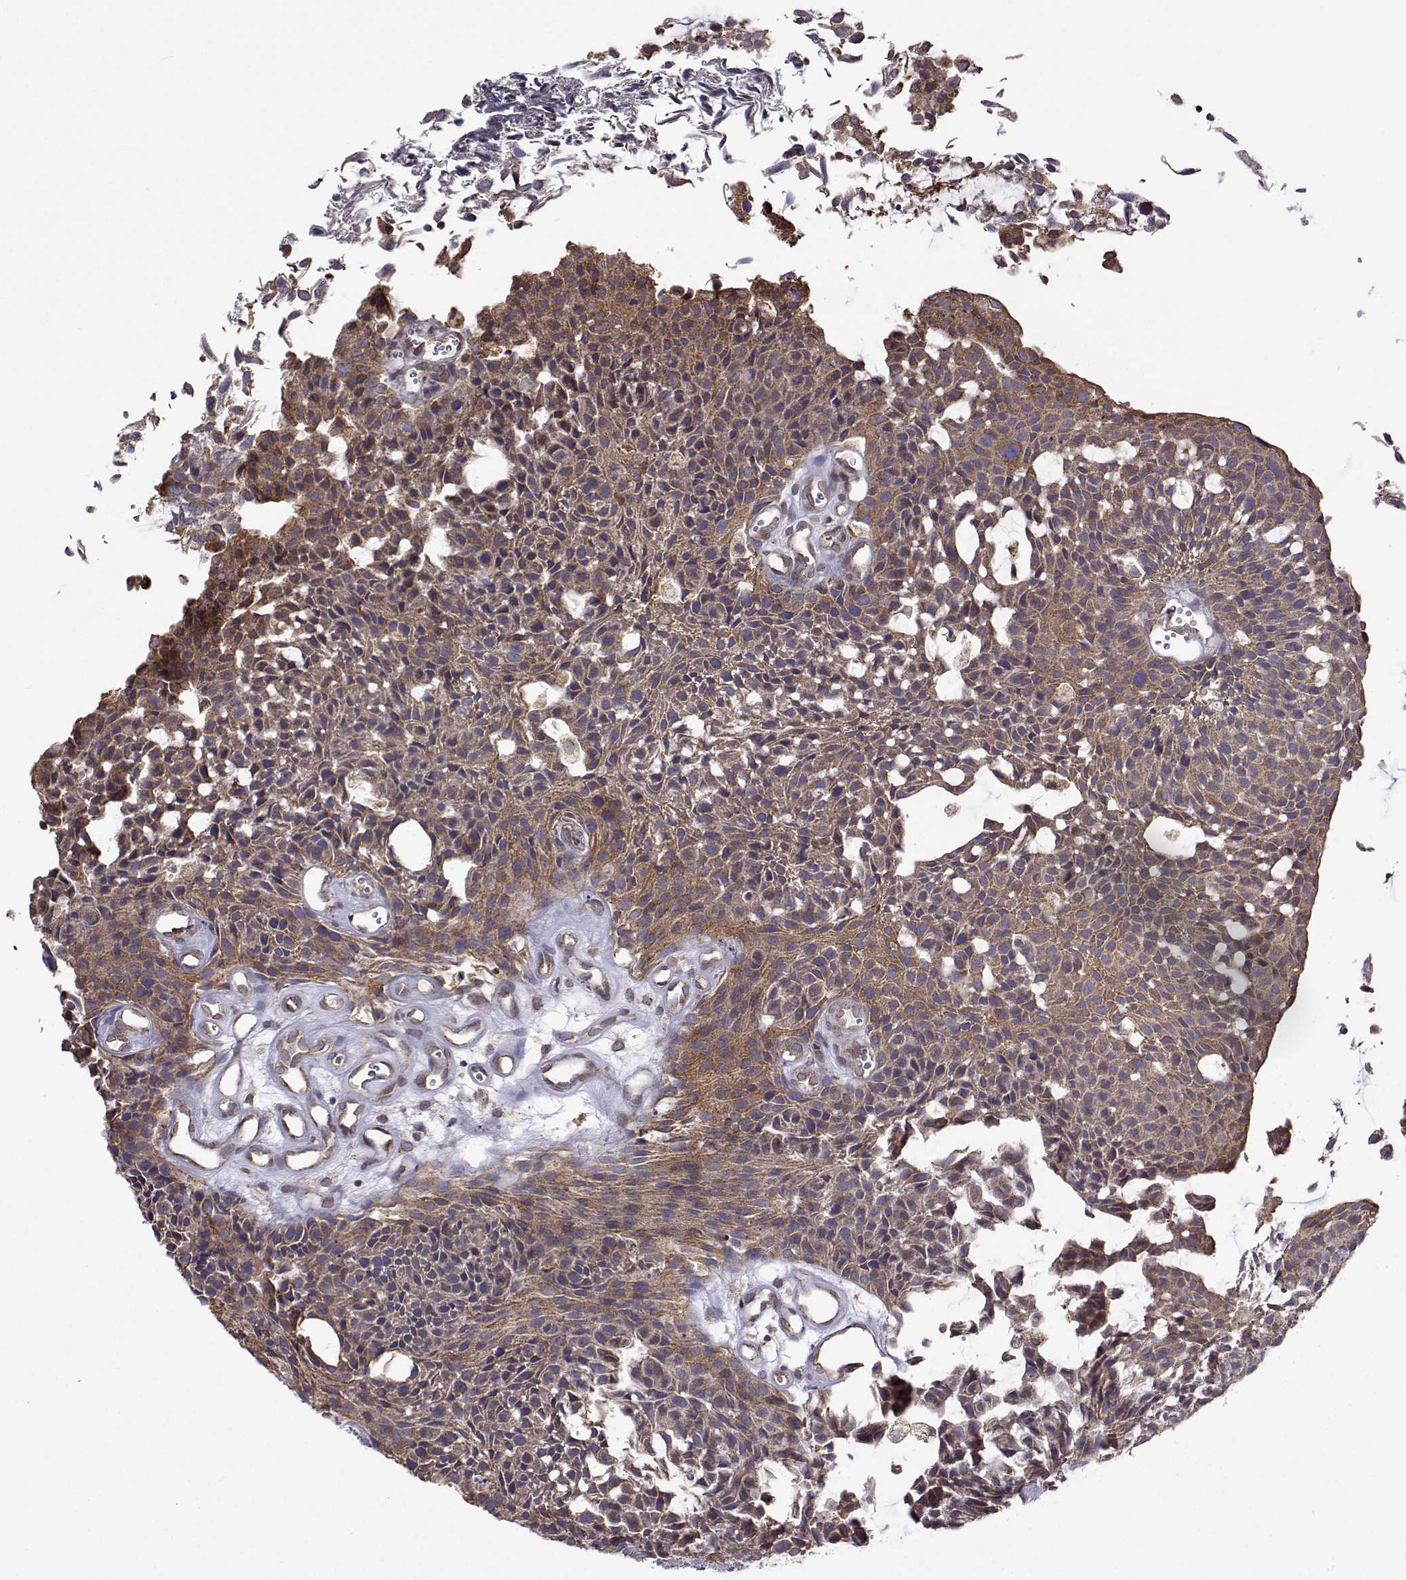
{"staining": {"intensity": "weak", "quantity": "25%-75%", "location": "cytoplasmic/membranous"}, "tissue": "urothelial cancer", "cell_type": "Tumor cells", "image_type": "cancer", "snomed": [{"axis": "morphology", "description": "Urothelial carcinoma, NOS"}, {"axis": "topography", "description": "Urinary bladder"}], "caption": "DAB (3,3'-diaminobenzidine) immunohistochemical staining of human transitional cell carcinoma reveals weak cytoplasmic/membranous protein expression in approximately 25%-75% of tumor cells.", "gene": "PGRMC2", "patient": {"sex": "male", "age": 84}}